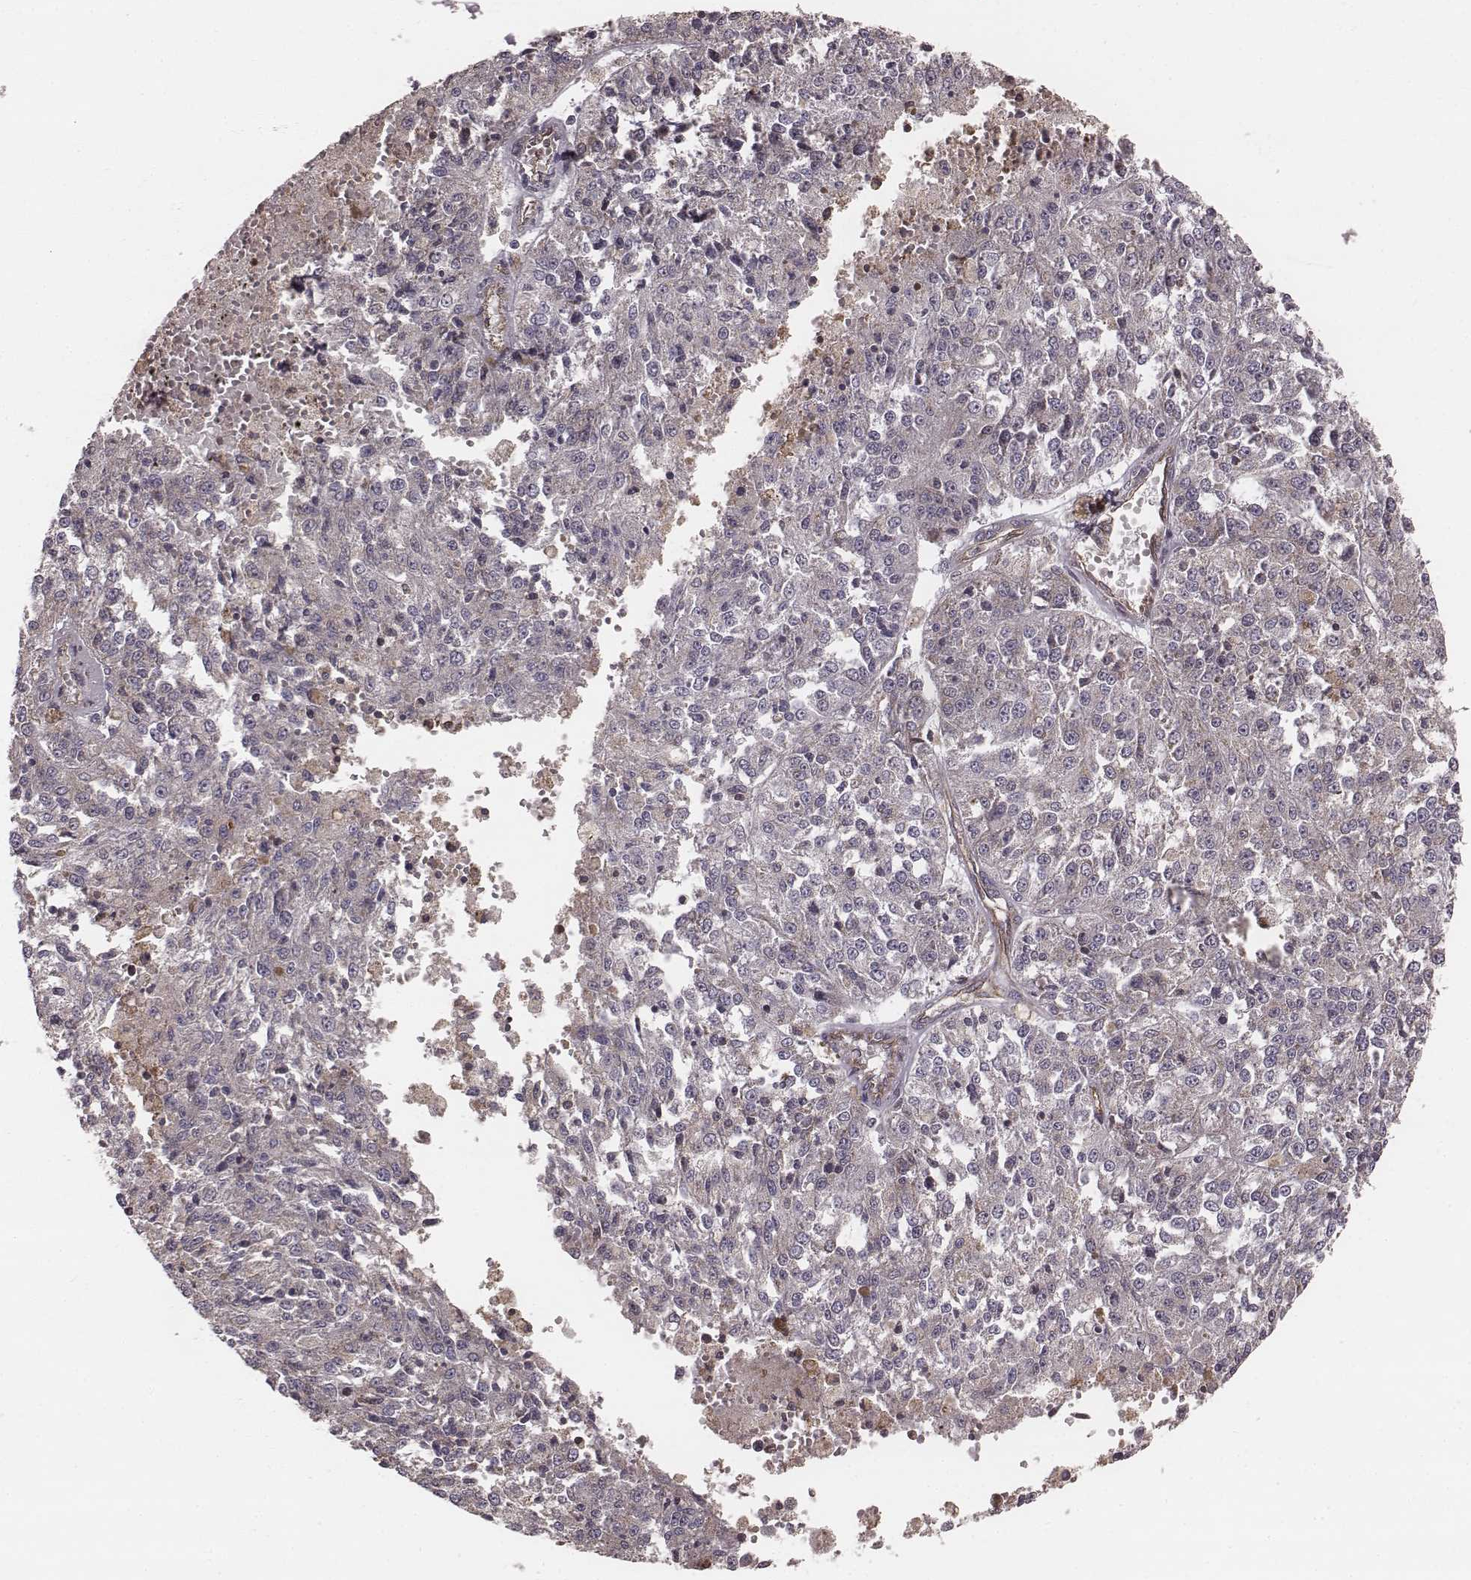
{"staining": {"intensity": "negative", "quantity": "none", "location": "none"}, "tissue": "melanoma", "cell_type": "Tumor cells", "image_type": "cancer", "snomed": [{"axis": "morphology", "description": "Malignant melanoma, Metastatic site"}, {"axis": "topography", "description": "Lymph node"}], "caption": "Immunohistochemistry photomicrograph of human melanoma stained for a protein (brown), which reveals no positivity in tumor cells. Brightfield microscopy of immunohistochemistry (IHC) stained with DAB (brown) and hematoxylin (blue), captured at high magnification.", "gene": "PALMD", "patient": {"sex": "female", "age": 64}}